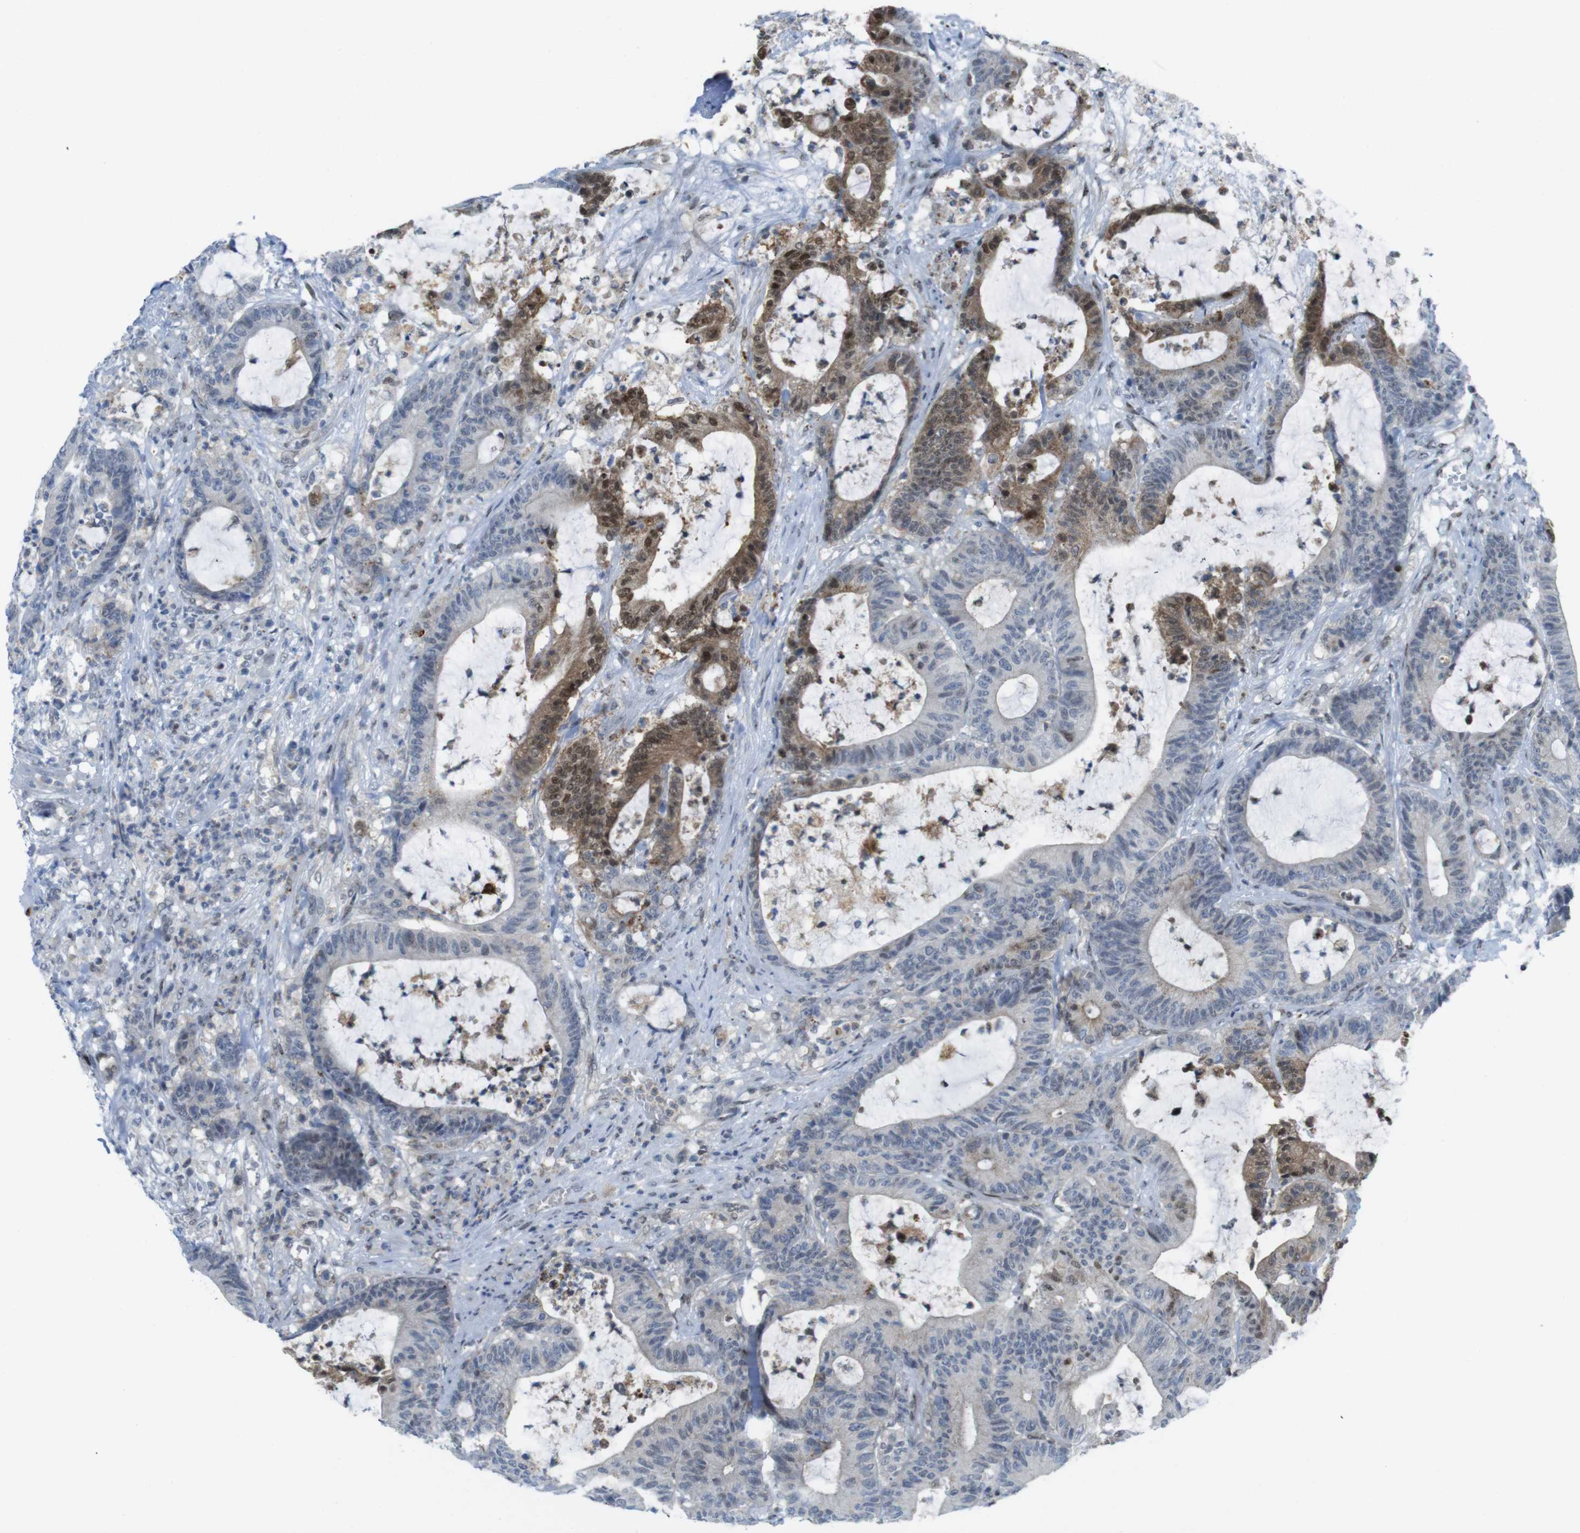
{"staining": {"intensity": "moderate", "quantity": "25%-75%", "location": "cytoplasmic/membranous,nuclear"}, "tissue": "colorectal cancer", "cell_type": "Tumor cells", "image_type": "cancer", "snomed": [{"axis": "morphology", "description": "Adenocarcinoma, NOS"}, {"axis": "topography", "description": "Colon"}], "caption": "Protein analysis of colorectal adenocarcinoma tissue exhibits moderate cytoplasmic/membranous and nuclear positivity in approximately 25%-75% of tumor cells.", "gene": "UBB", "patient": {"sex": "female", "age": 84}}